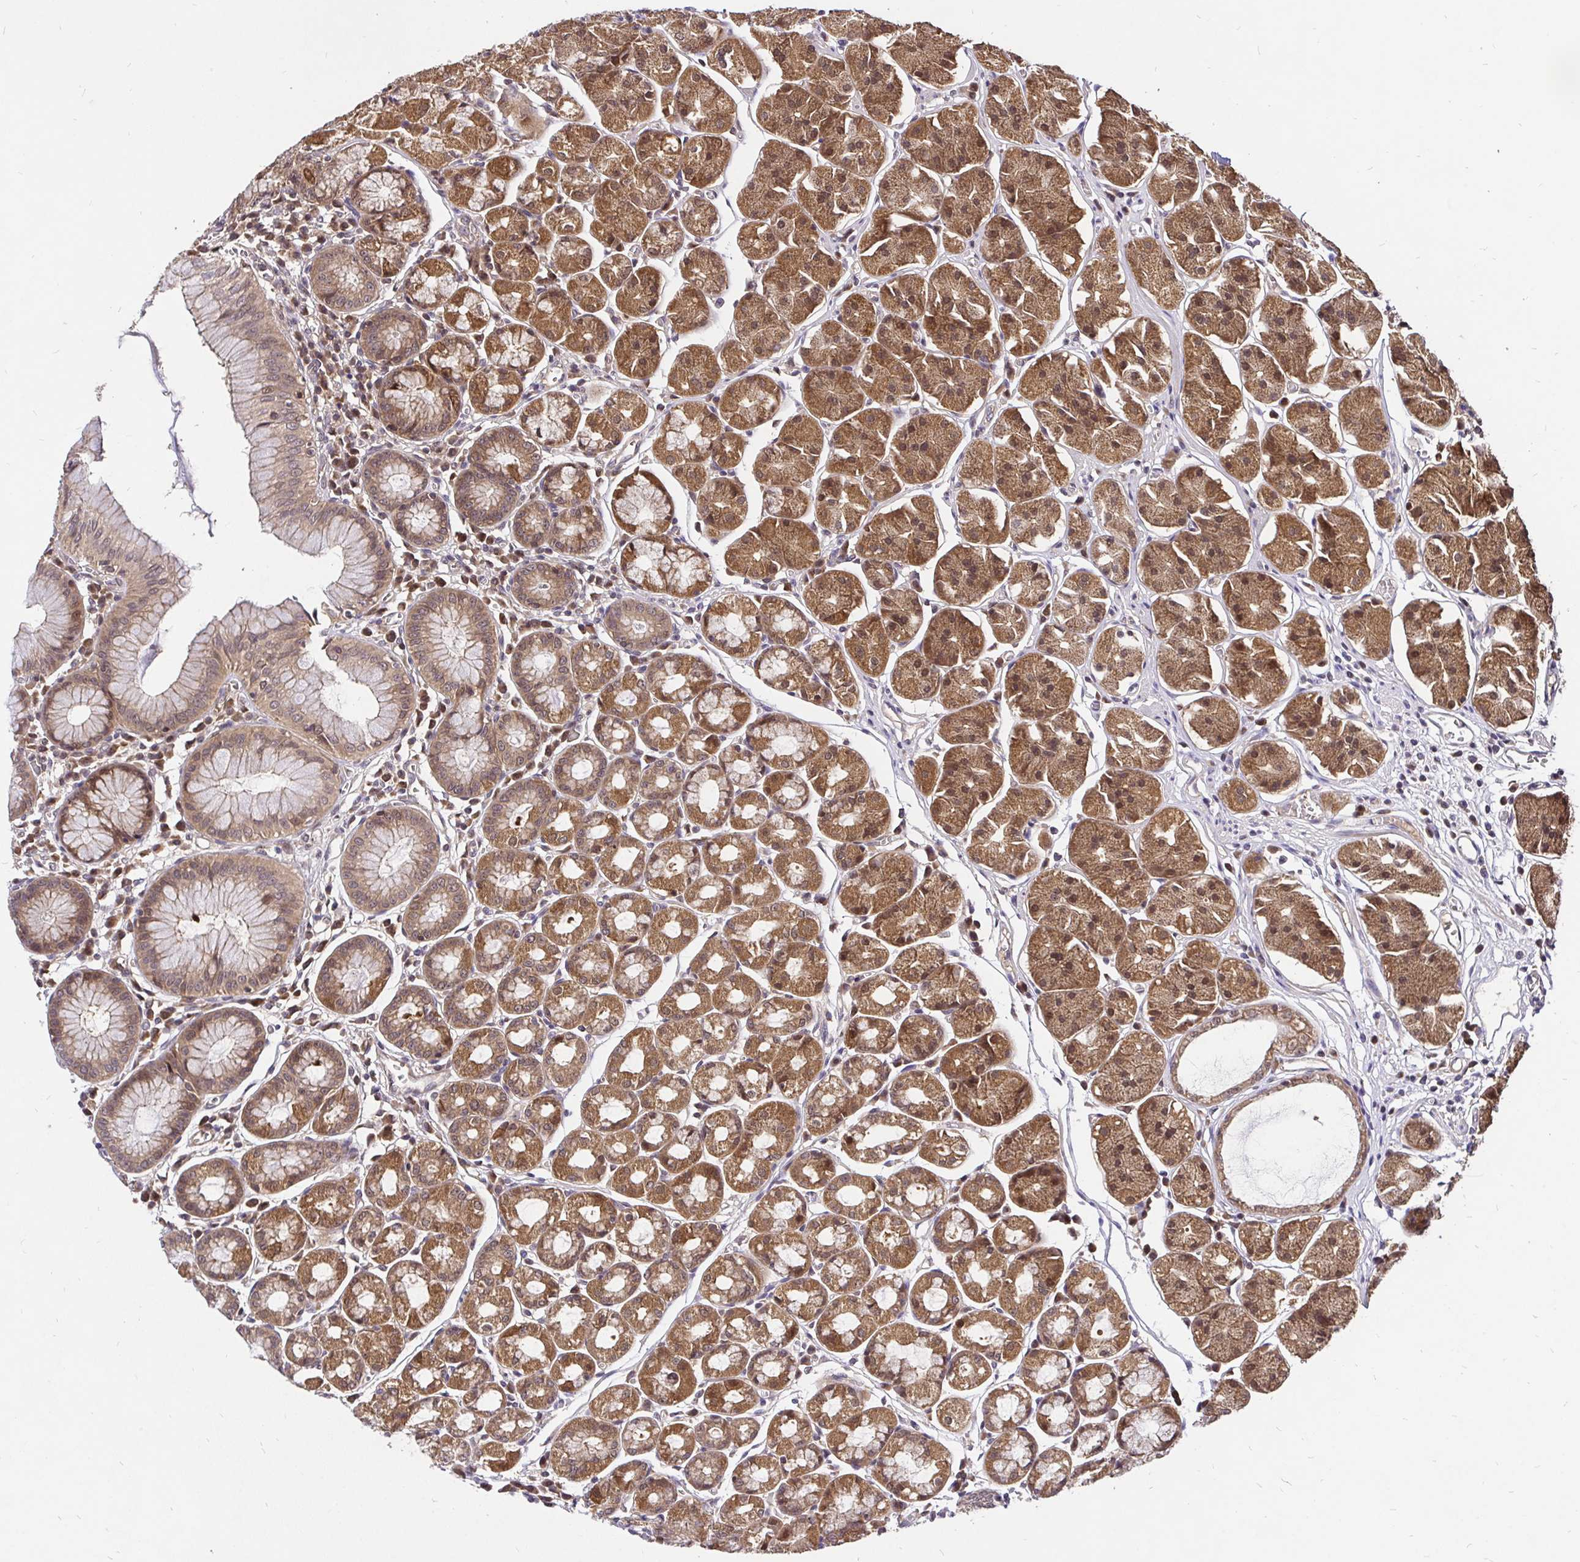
{"staining": {"intensity": "moderate", "quantity": ">75%", "location": "cytoplasmic/membranous,nuclear"}, "tissue": "stomach", "cell_type": "Glandular cells", "image_type": "normal", "snomed": [{"axis": "morphology", "description": "Normal tissue, NOS"}, {"axis": "topography", "description": "Stomach"}], "caption": "Brown immunohistochemical staining in benign human stomach shows moderate cytoplasmic/membranous,nuclear staining in approximately >75% of glandular cells. Using DAB (brown) and hematoxylin (blue) stains, captured at high magnification using brightfield microscopy.", "gene": "UBE2M", "patient": {"sex": "male", "age": 55}}